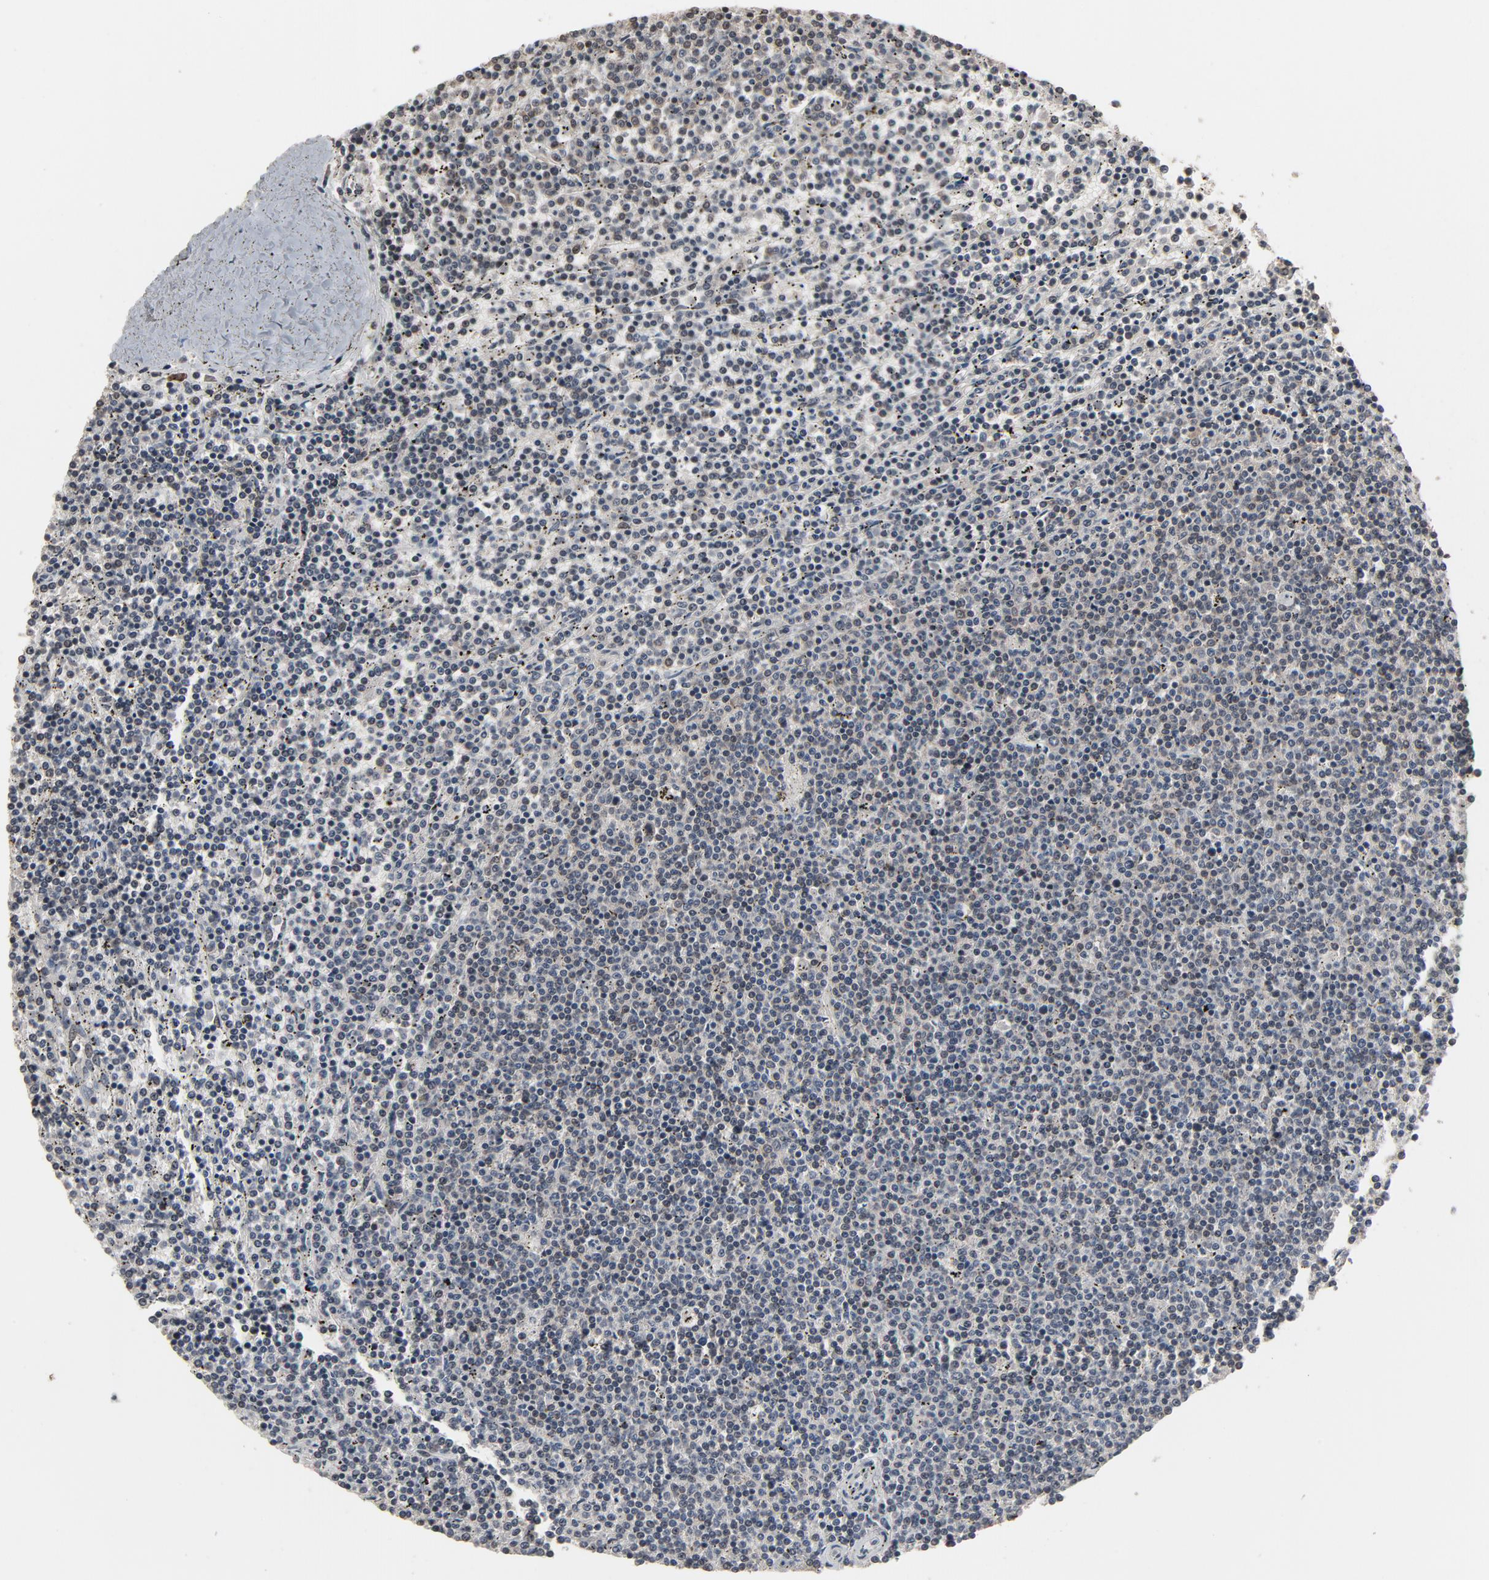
{"staining": {"intensity": "weak", "quantity": "<25%", "location": "nuclear"}, "tissue": "lymphoma", "cell_type": "Tumor cells", "image_type": "cancer", "snomed": [{"axis": "morphology", "description": "Malignant lymphoma, non-Hodgkin's type, Low grade"}, {"axis": "topography", "description": "Spleen"}], "caption": "Immunohistochemistry of lymphoma shows no staining in tumor cells.", "gene": "POM121", "patient": {"sex": "female", "age": 50}}